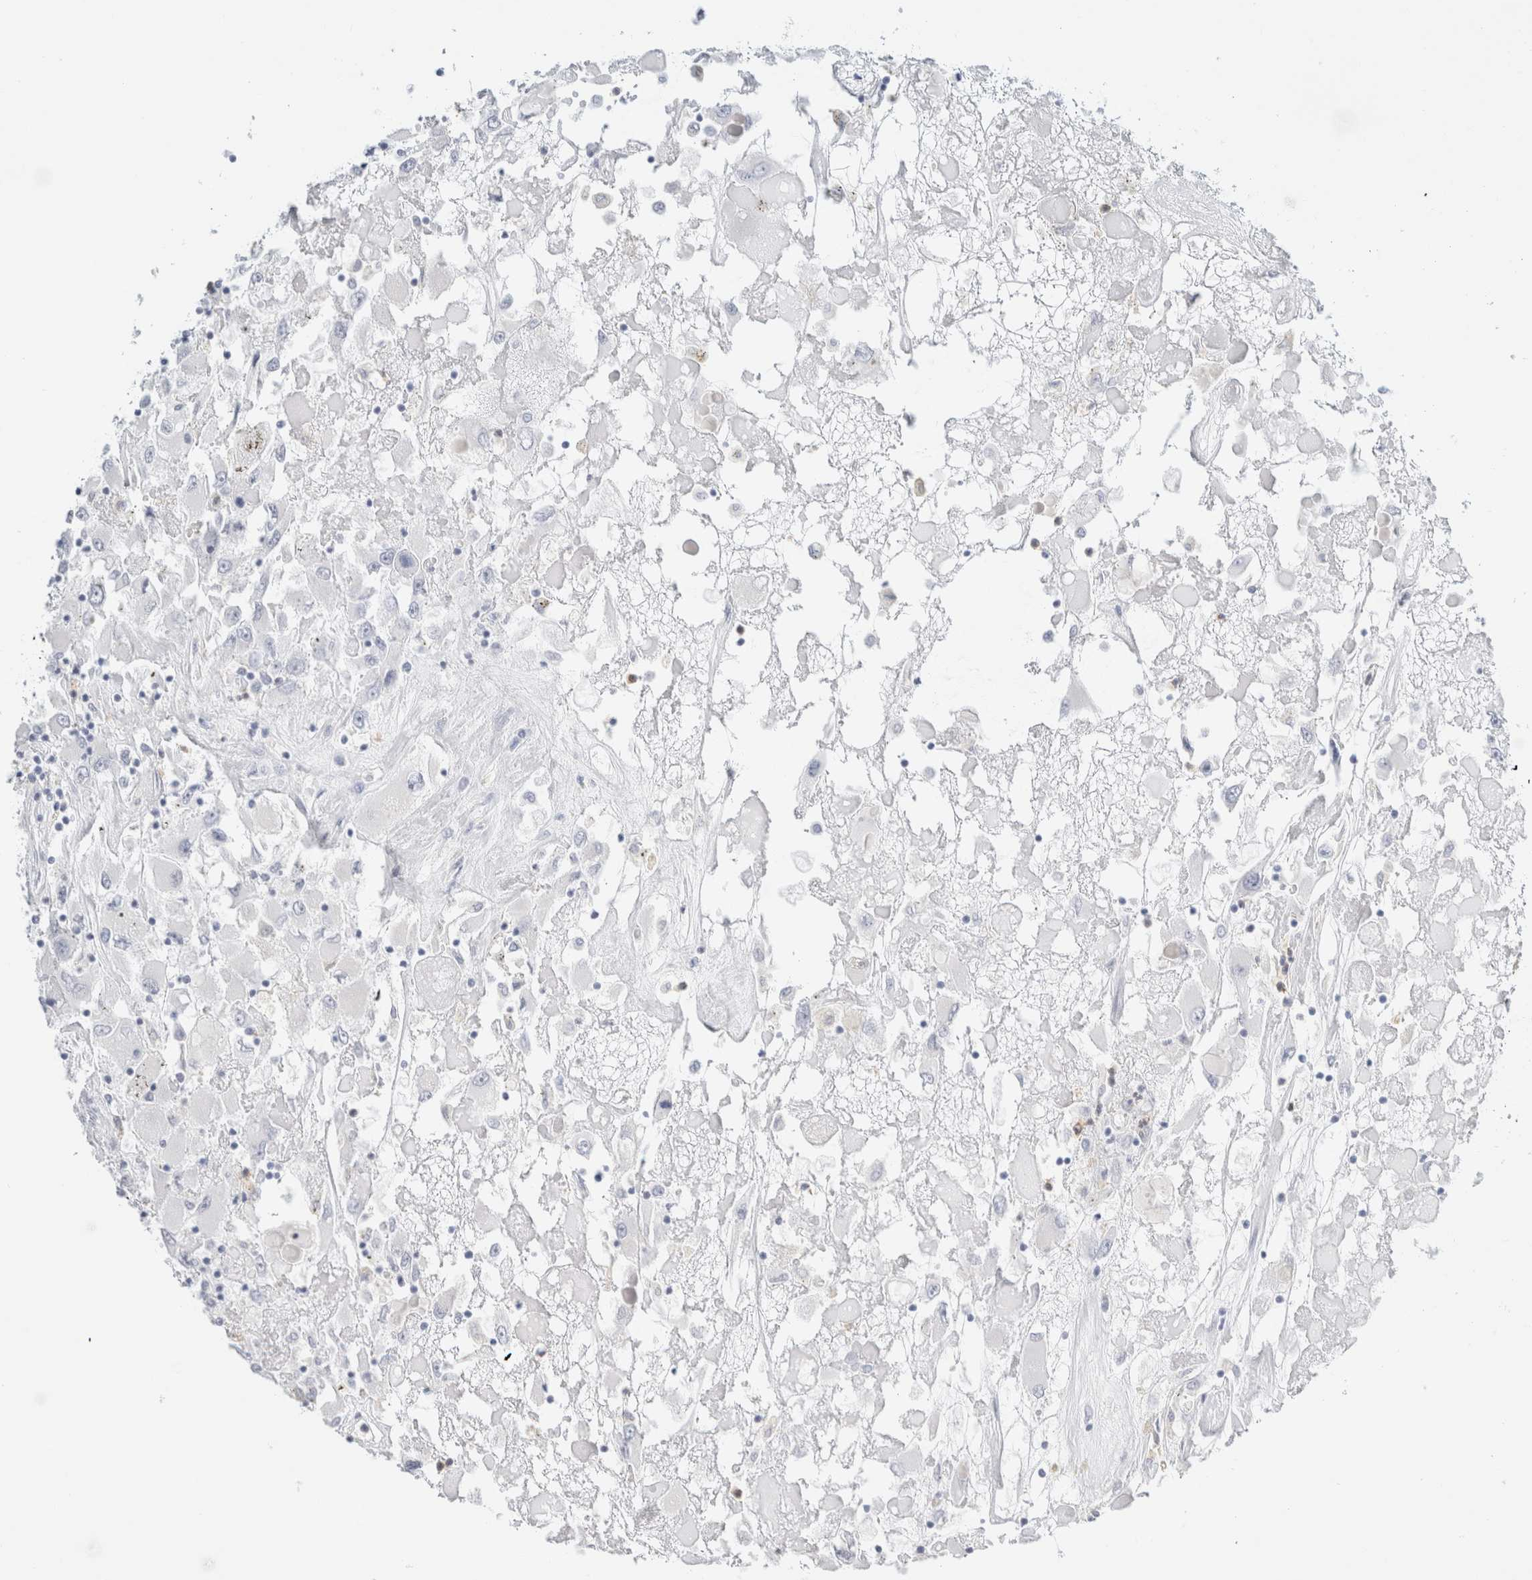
{"staining": {"intensity": "negative", "quantity": "none", "location": "none"}, "tissue": "renal cancer", "cell_type": "Tumor cells", "image_type": "cancer", "snomed": [{"axis": "morphology", "description": "Adenocarcinoma, NOS"}, {"axis": "topography", "description": "Kidney"}], "caption": "The micrograph shows no significant positivity in tumor cells of renal cancer.", "gene": "ARG1", "patient": {"sex": "female", "age": 52}}